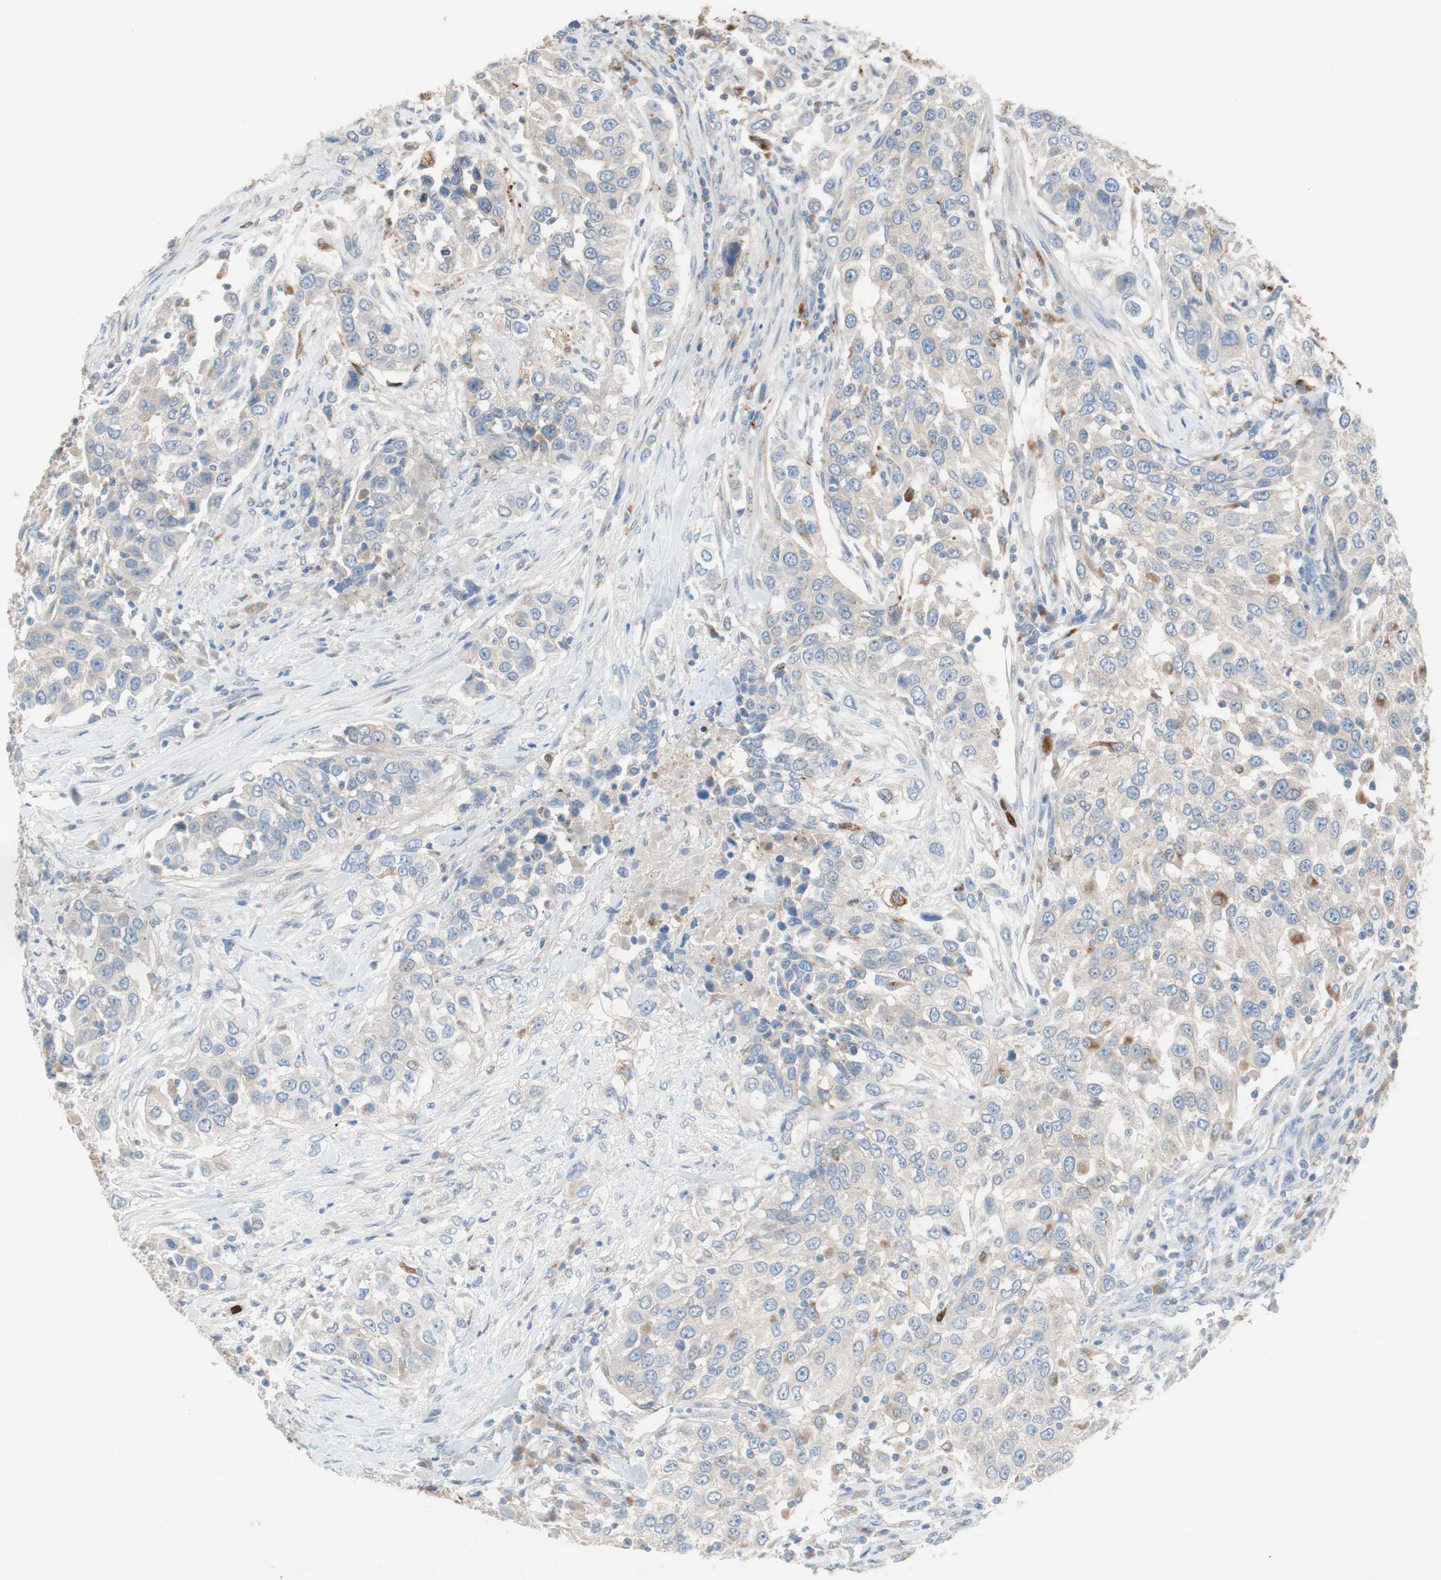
{"staining": {"intensity": "weak", "quantity": "<25%", "location": "cytoplasmic/membranous"}, "tissue": "urothelial cancer", "cell_type": "Tumor cells", "image_type": "cancer", "snomed": [{"axis": "morphology", "description": "Urothelial carcinoma, High grade"}, {"axis": "topography", "description": "Urinary bladder"}], "caption": "DAB (3,3'-diaminobenzidine) immunohistochemical staining of human urothelial cancer displays no significant staining in tumor cells. Nuclei are stained in blue.", "gene": "CLEC4D", "patient": {"sex": "female", "age": 80}}